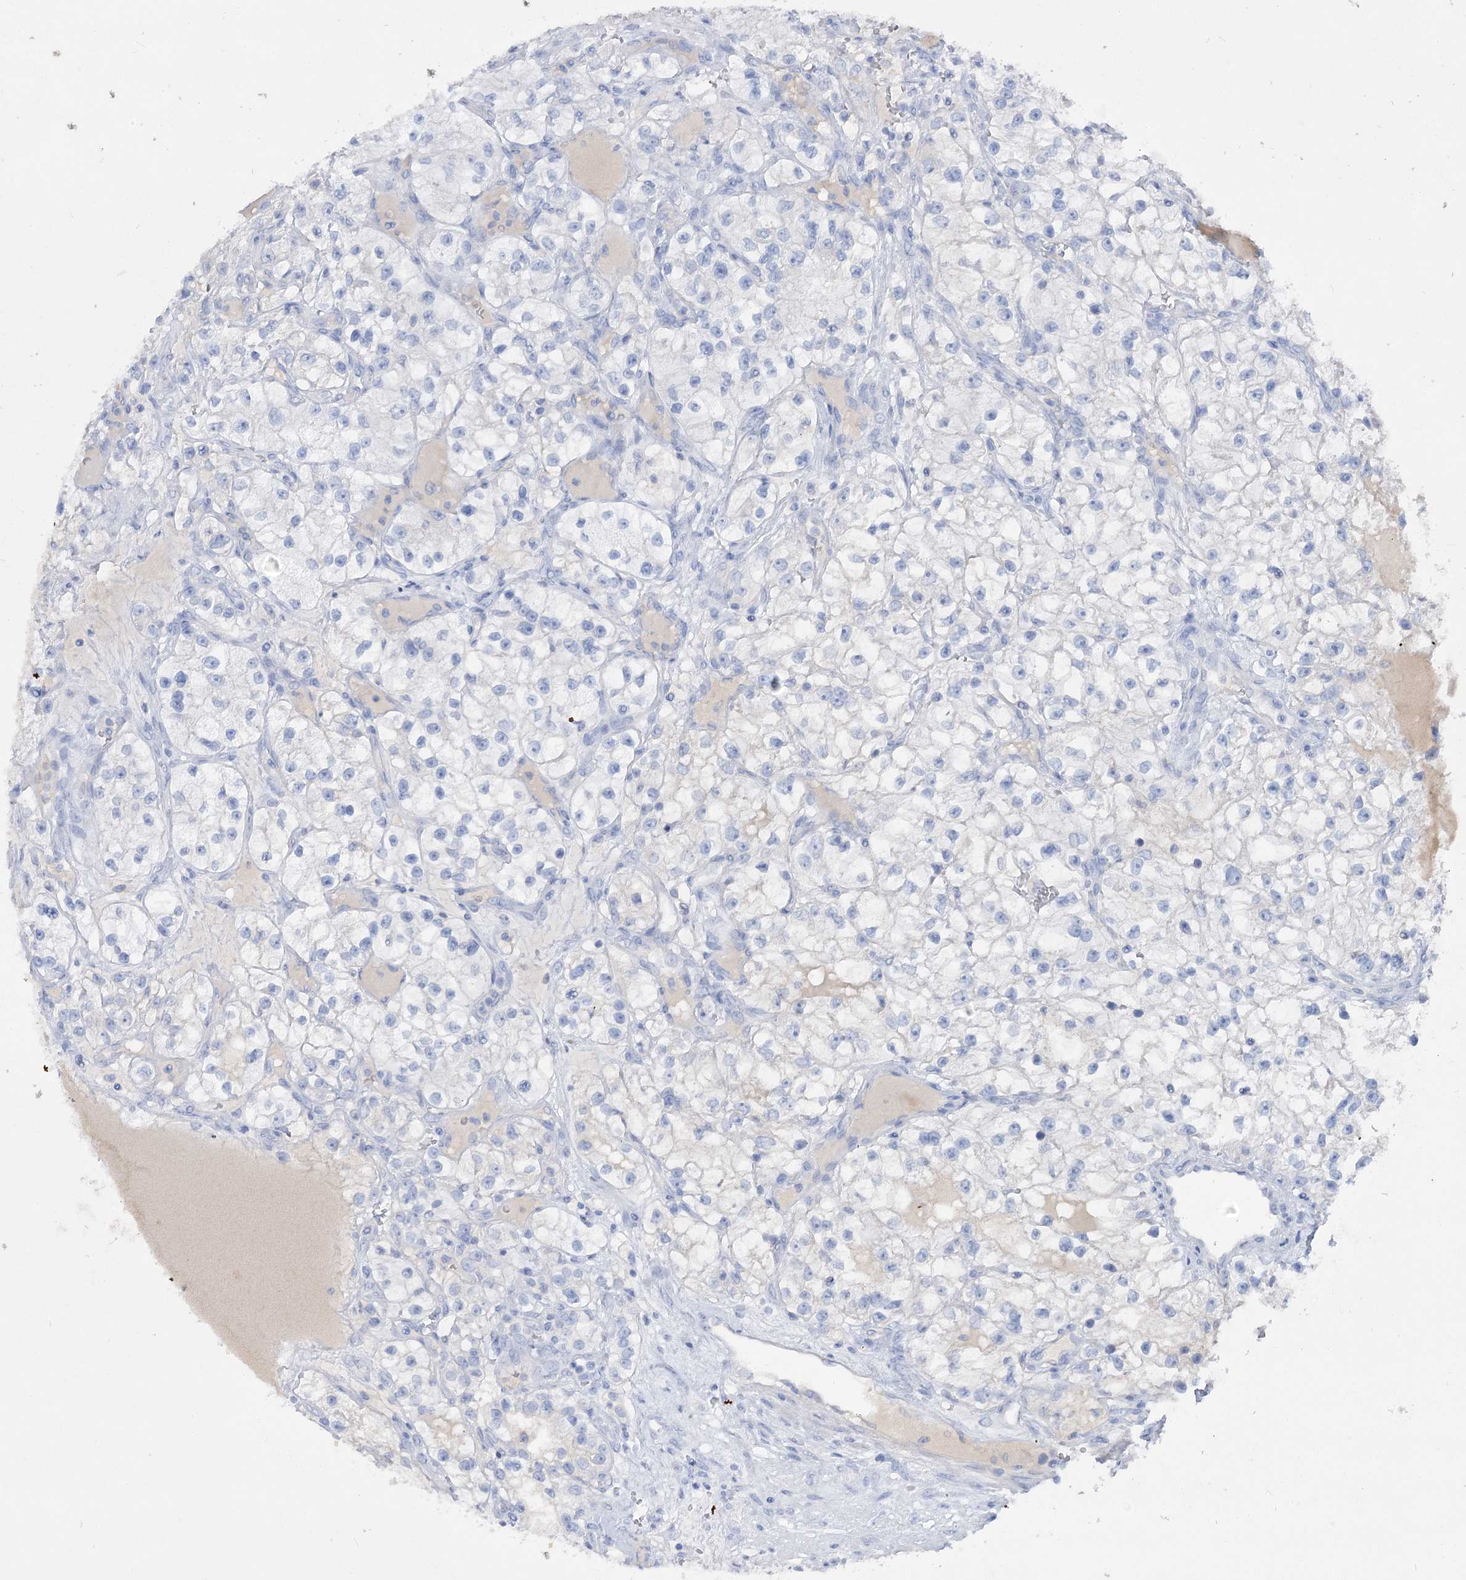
{"staining": {"intensity": "negative", "quantity": "none", "location": "none"}, "tissue": "renal cancer", "cell_type": "Tumor cells", "image_type": "cancer", "snomed": [{"axis": "morphology", "description": "Adenocarcinoma, NOS"}, {"axis": "topography", "description": "Kidney"}], "caption": "Protein analysis of renal adenocarcinoma exhibits no significant expression in tumor cells.", "gene": "GBF1", "patient": {"sex": "female", "age": 57}}